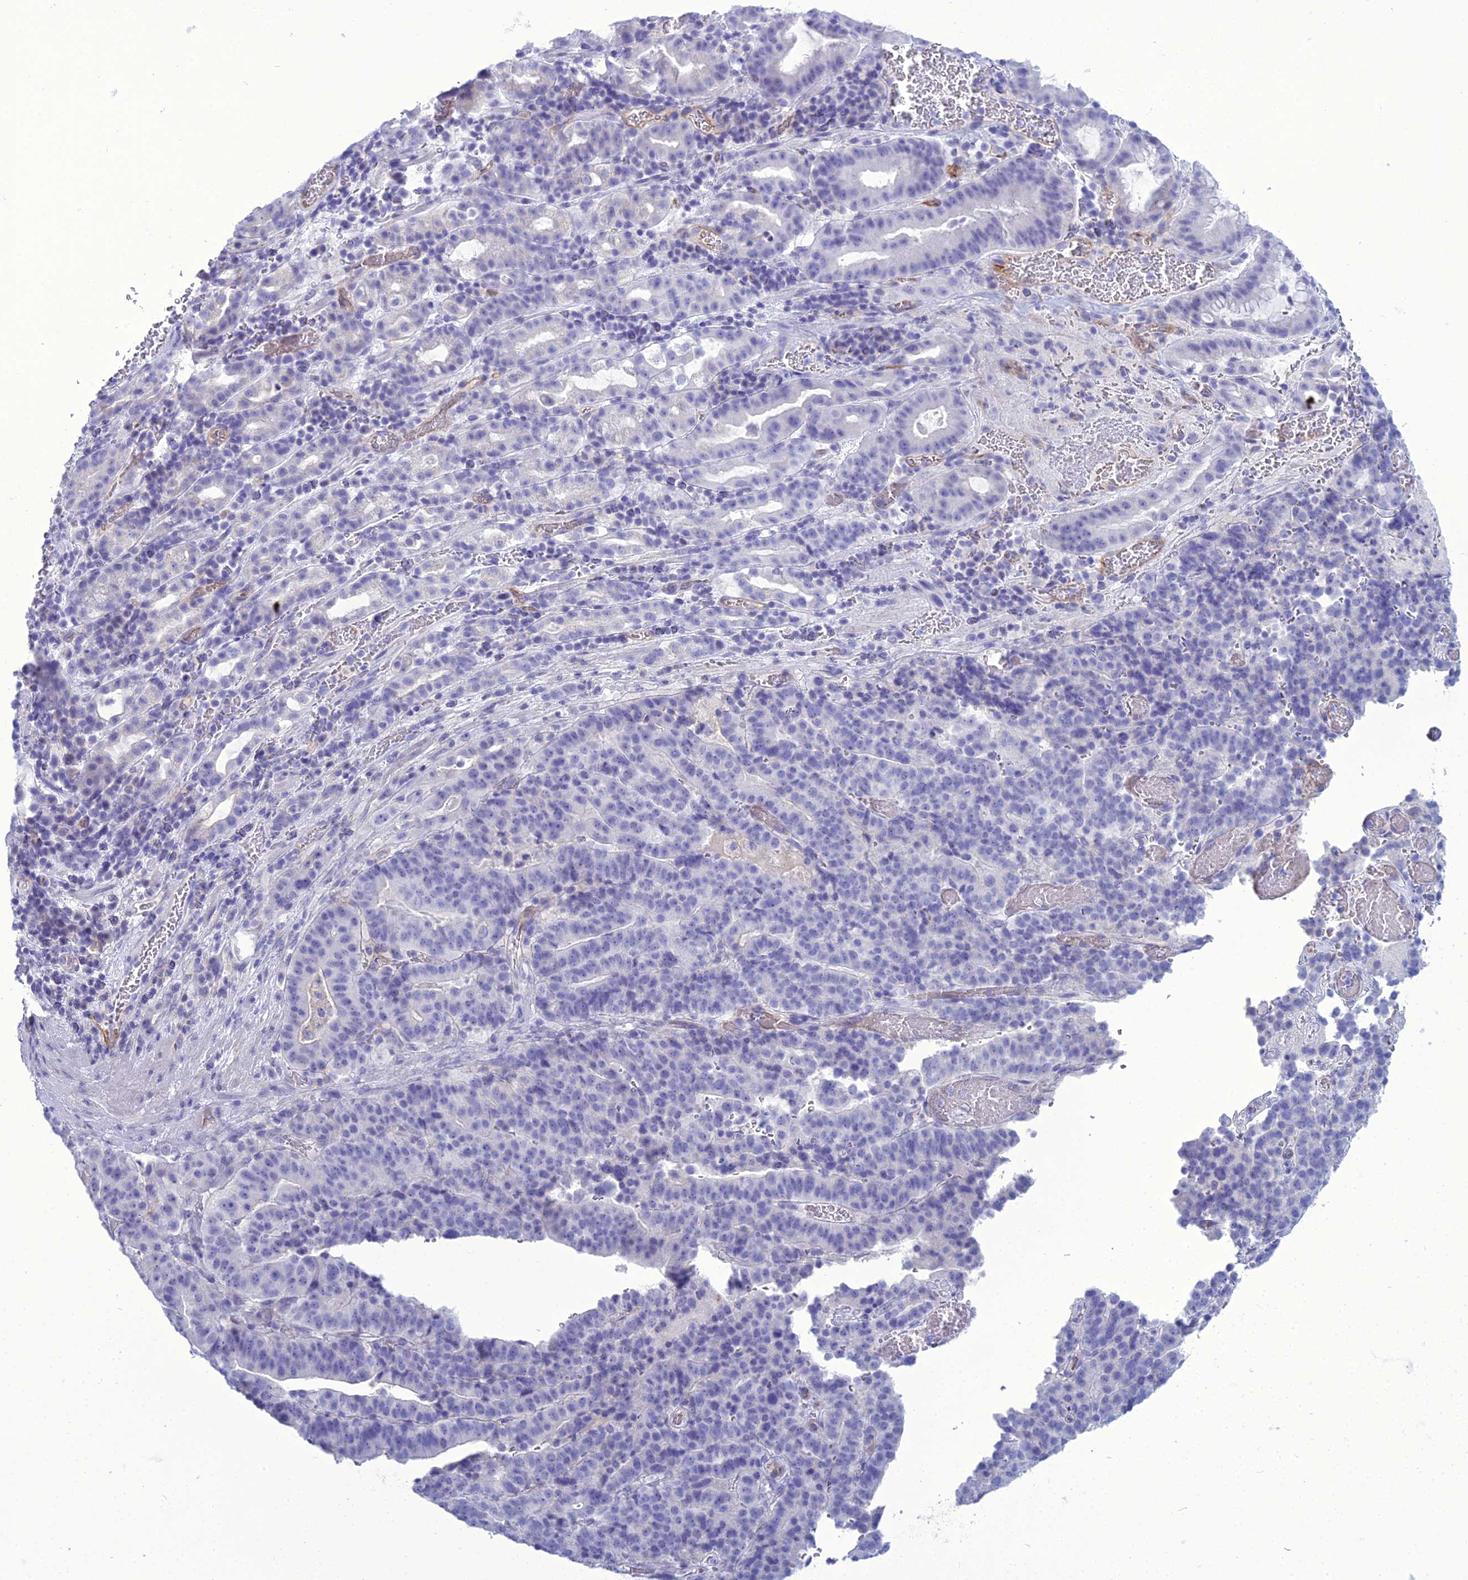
{"staining": {"intensity": "negative", "quantity": "none", "location": "none"}, "tissue": "stomach cancer", "cell_type": "Tumor cells", "image_type": "cancer", "snomed": [{"axis": "morphology", "description": "Adenocarcinoma, NOS"}, {"axis": "topography", "description": "Stomach"}], "caption": "Immunohistochemical staining of stomach cancer shows no significant expression in tumor cells. The staining was performed using DAB (3,3'-diaminobenzidine) to visualize the protein expression in brown, while the nuclei were stained in blue with hematoxylin (Magnification: 20x).", "gene": "ACE", "patient": {"sex": "male", "age": 48}}